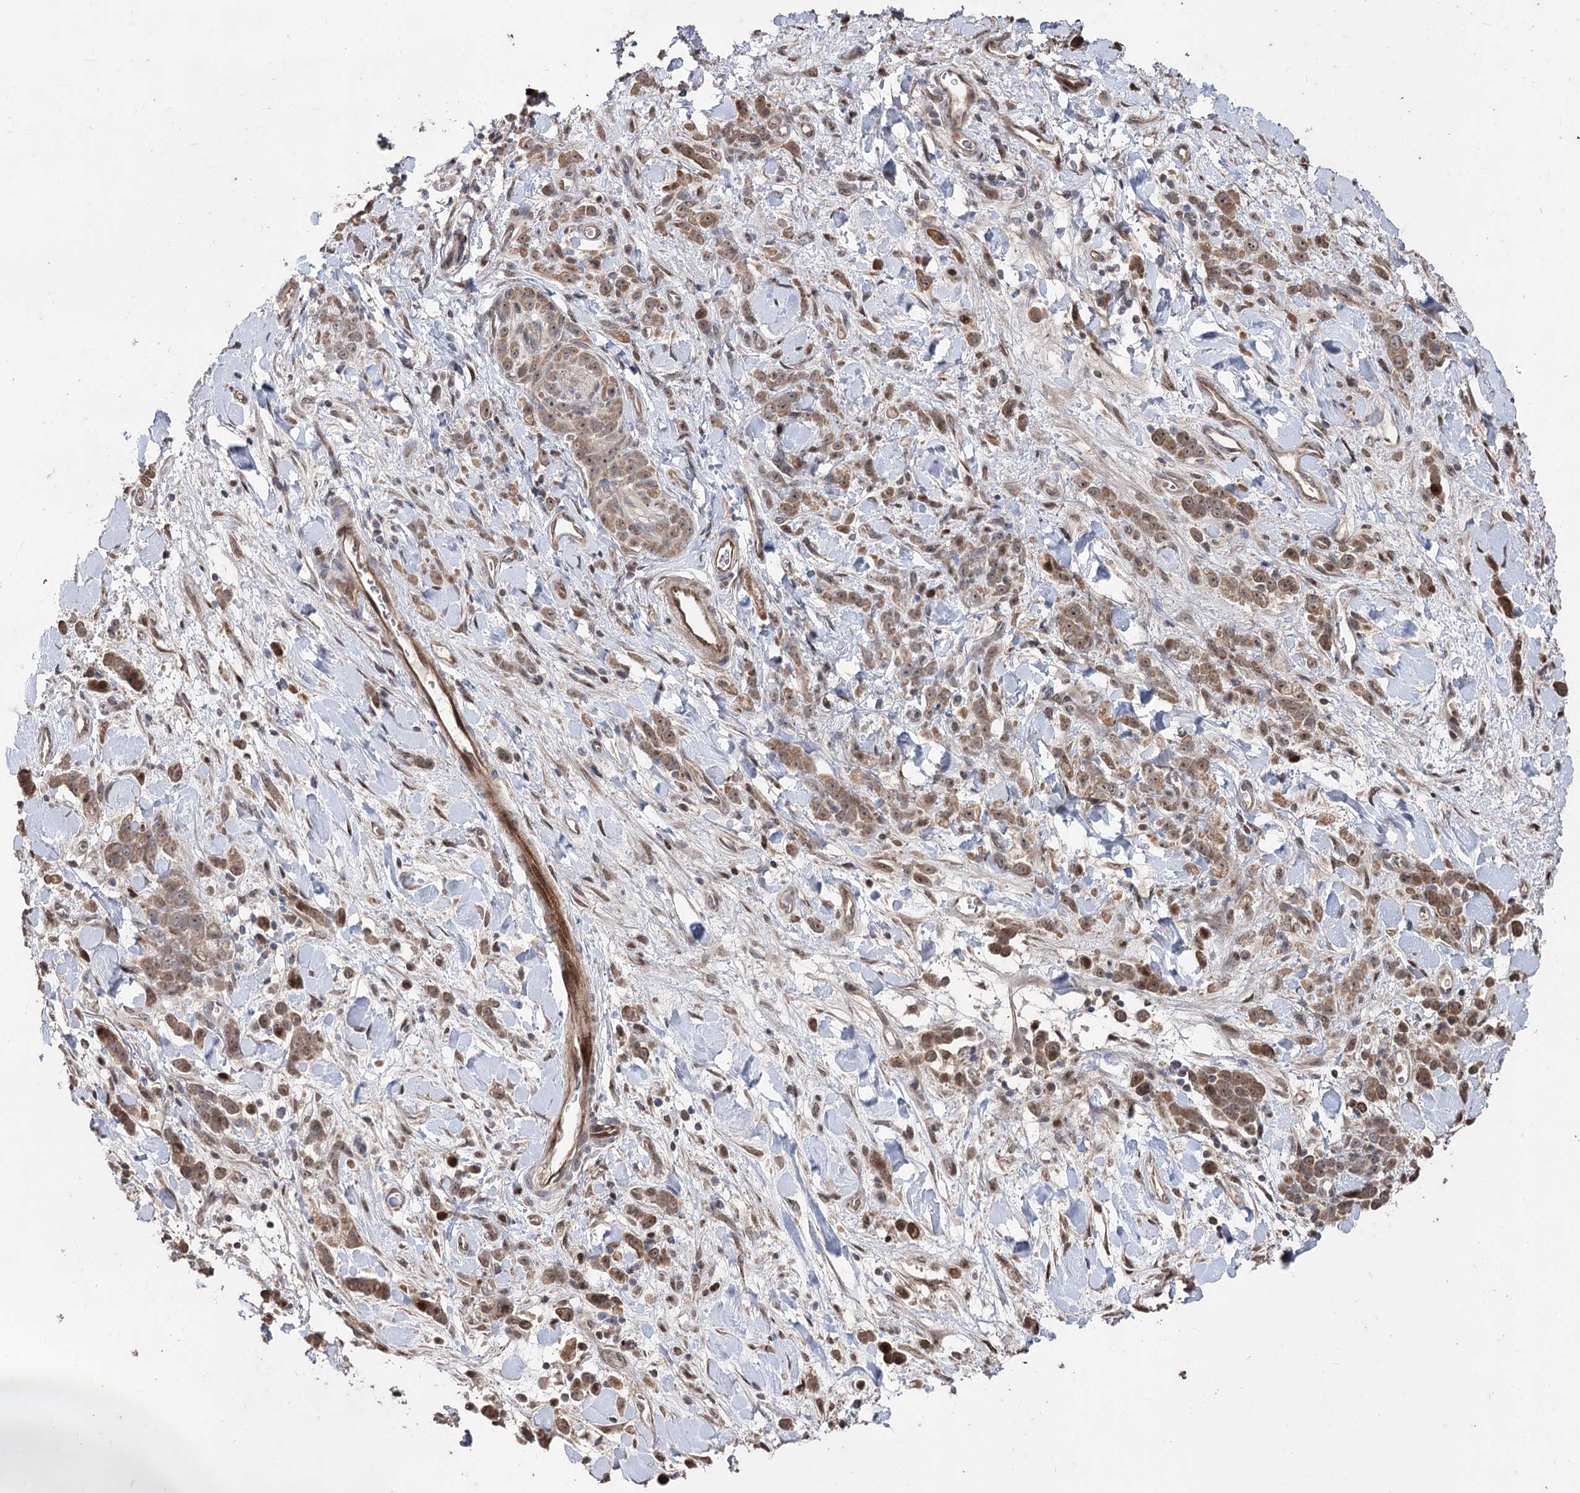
{"staining": {"intensity": "weak", "quantity": ">75%", "location": "cytoplasmic/membranous,nuclear"}, "tissue": "stomach cancer", "cell_type": "Tumor cells", "image_type": "cancer", "snomed": [{"axis": "morphology", "description": "Normal tissue, NOS"}, {"axis": "morphology", "description": "Adenocarcinoma, NOS"}, {"axis": "topography", "description": "Stomach"}], "caption": "Stomach cancer (adenocarcinoma) was stained to show a protein in brown. There is low levels of weak cytoplasmic/membranous and nuclear staining in about >75% of tumor cells.", "gene": "CPNE8", "patient": {"sex": "male", "age": 82}}